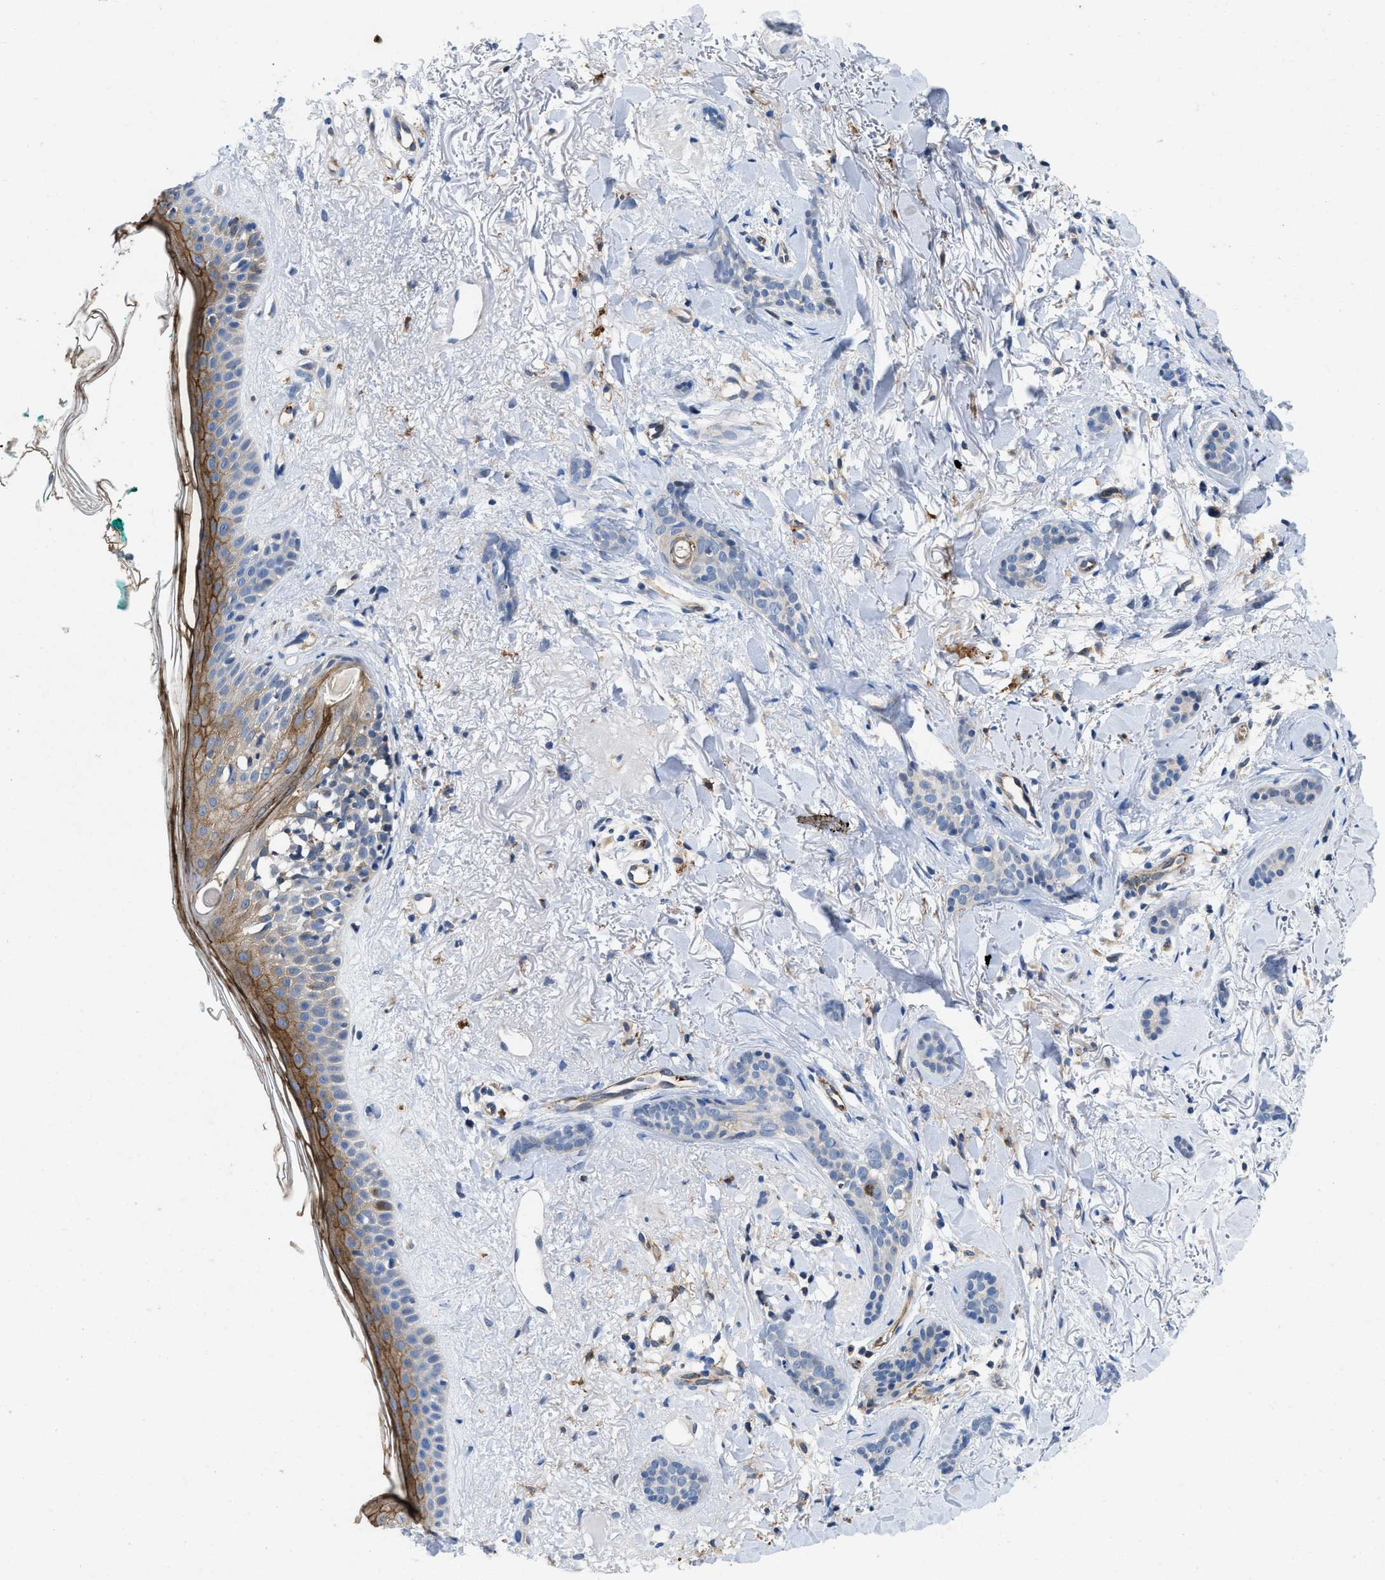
{"staining": {"intensity": "negative", "quantity": "none", "location": "none"}, "tissue": "skin cancer", "cell_type": "Tumor cells", "image_type": "cancer", "snomed": [{"axis": "morphology", "description": "Basal cell carcinoma"}, {"axis": "morphology", "description": "Adnexal tumor, benign"}, {"axis": "topography", "description": "Skin"}], "caption": "There is no significant staining in tumor cells of skin basal cell carcinoma.", "gene": "ENPP4", "patient": {"sex": "female", "age": 42}}